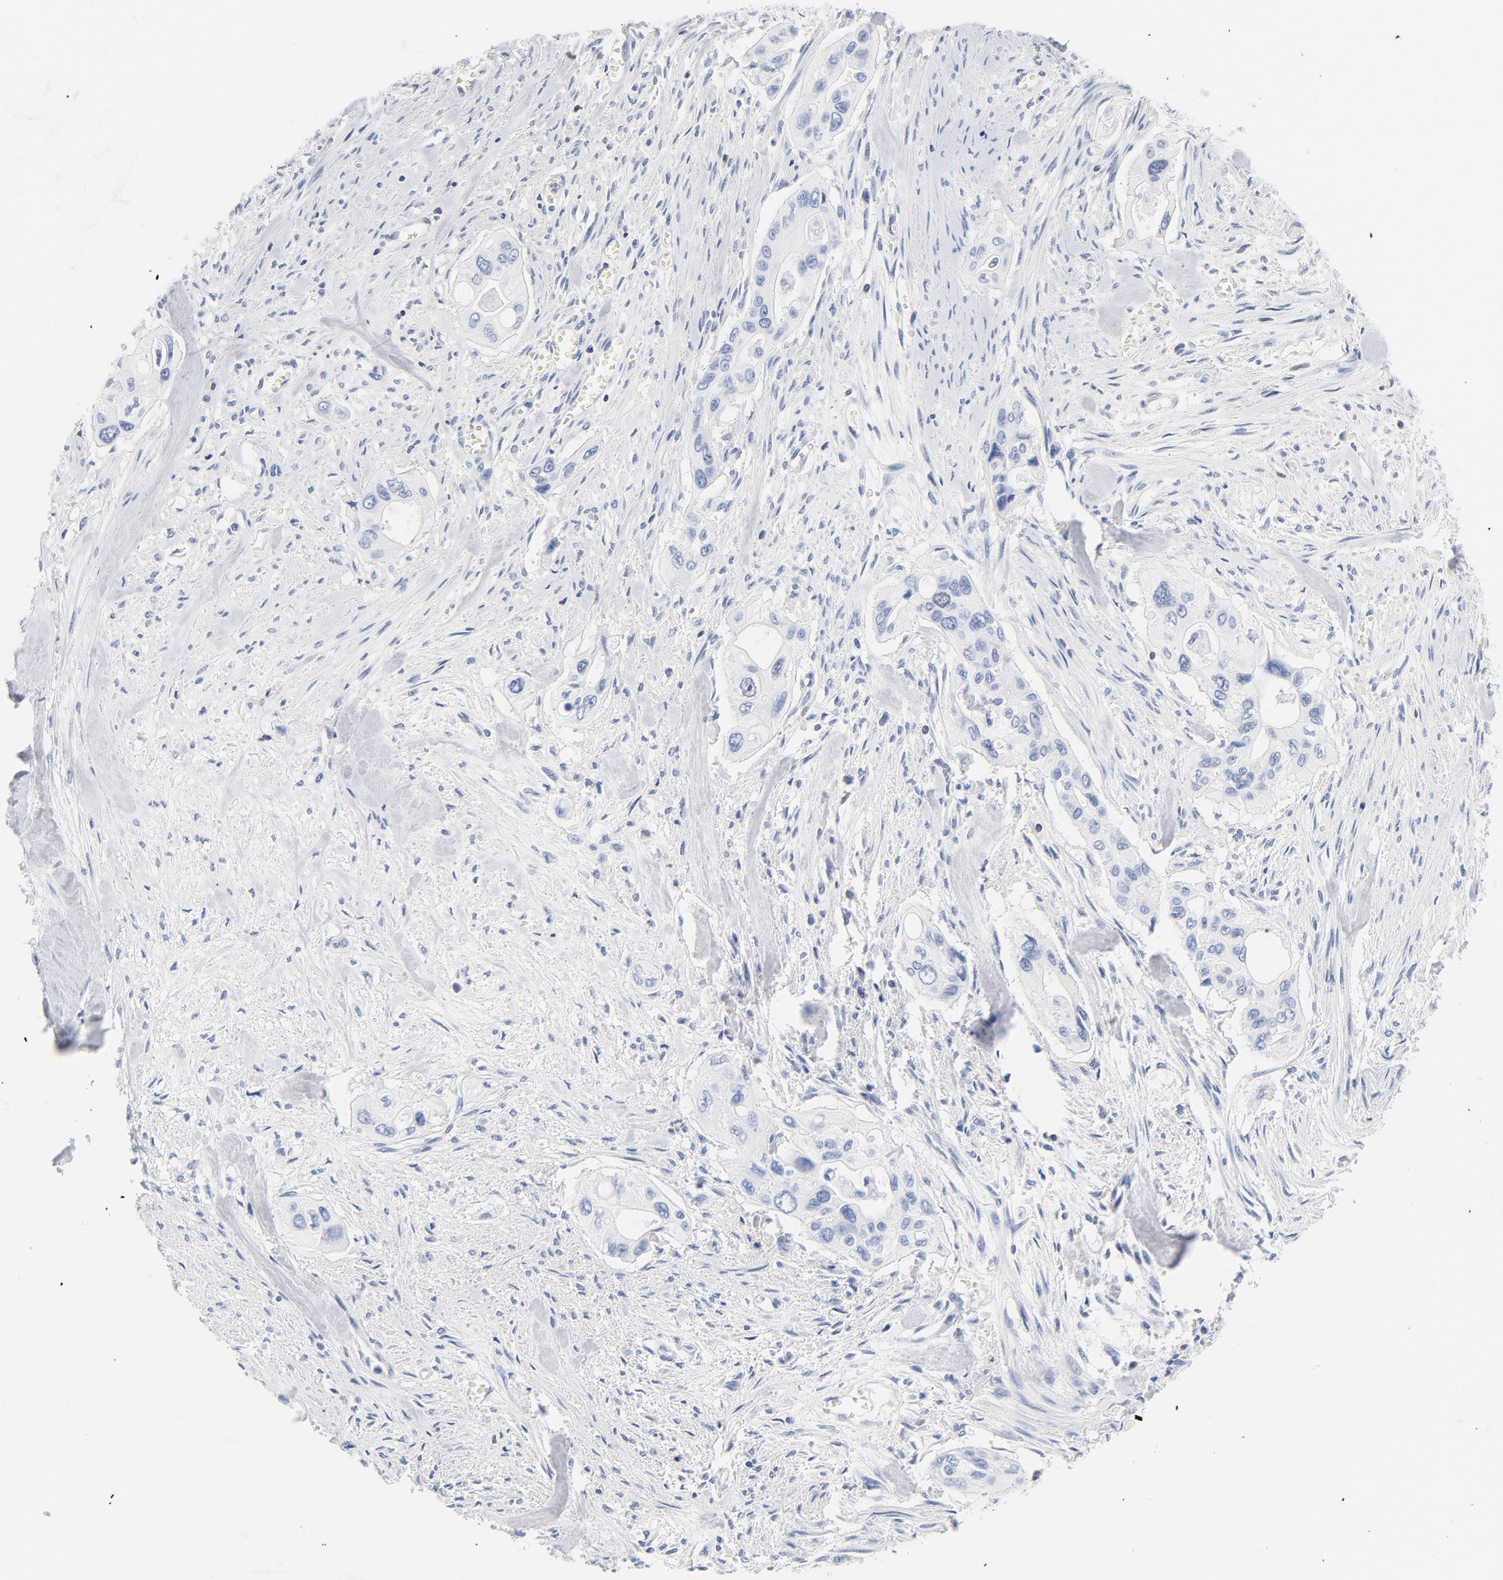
{"staining": {"intensity": "negative", "quantity": "none", "location": "none"}, "tissue": "pancreatic cancer", "cell_type": "Tumor cells", "image_type": "cancer", "snomed": [{"axis": "morphology", "description": "Adenocarcinoma, NOS"}, {"axis": "topography", "description": "Pancreas"}], "caption": "An immunohistochemistry (IHC) image of adenocarcinoma (pancreatic) is shown. There is no staining in tumor cells of adenocarcinoma (pancreatic).", "gene": "CDKN1B", "patient": {"sex": "male", "age": 77}}